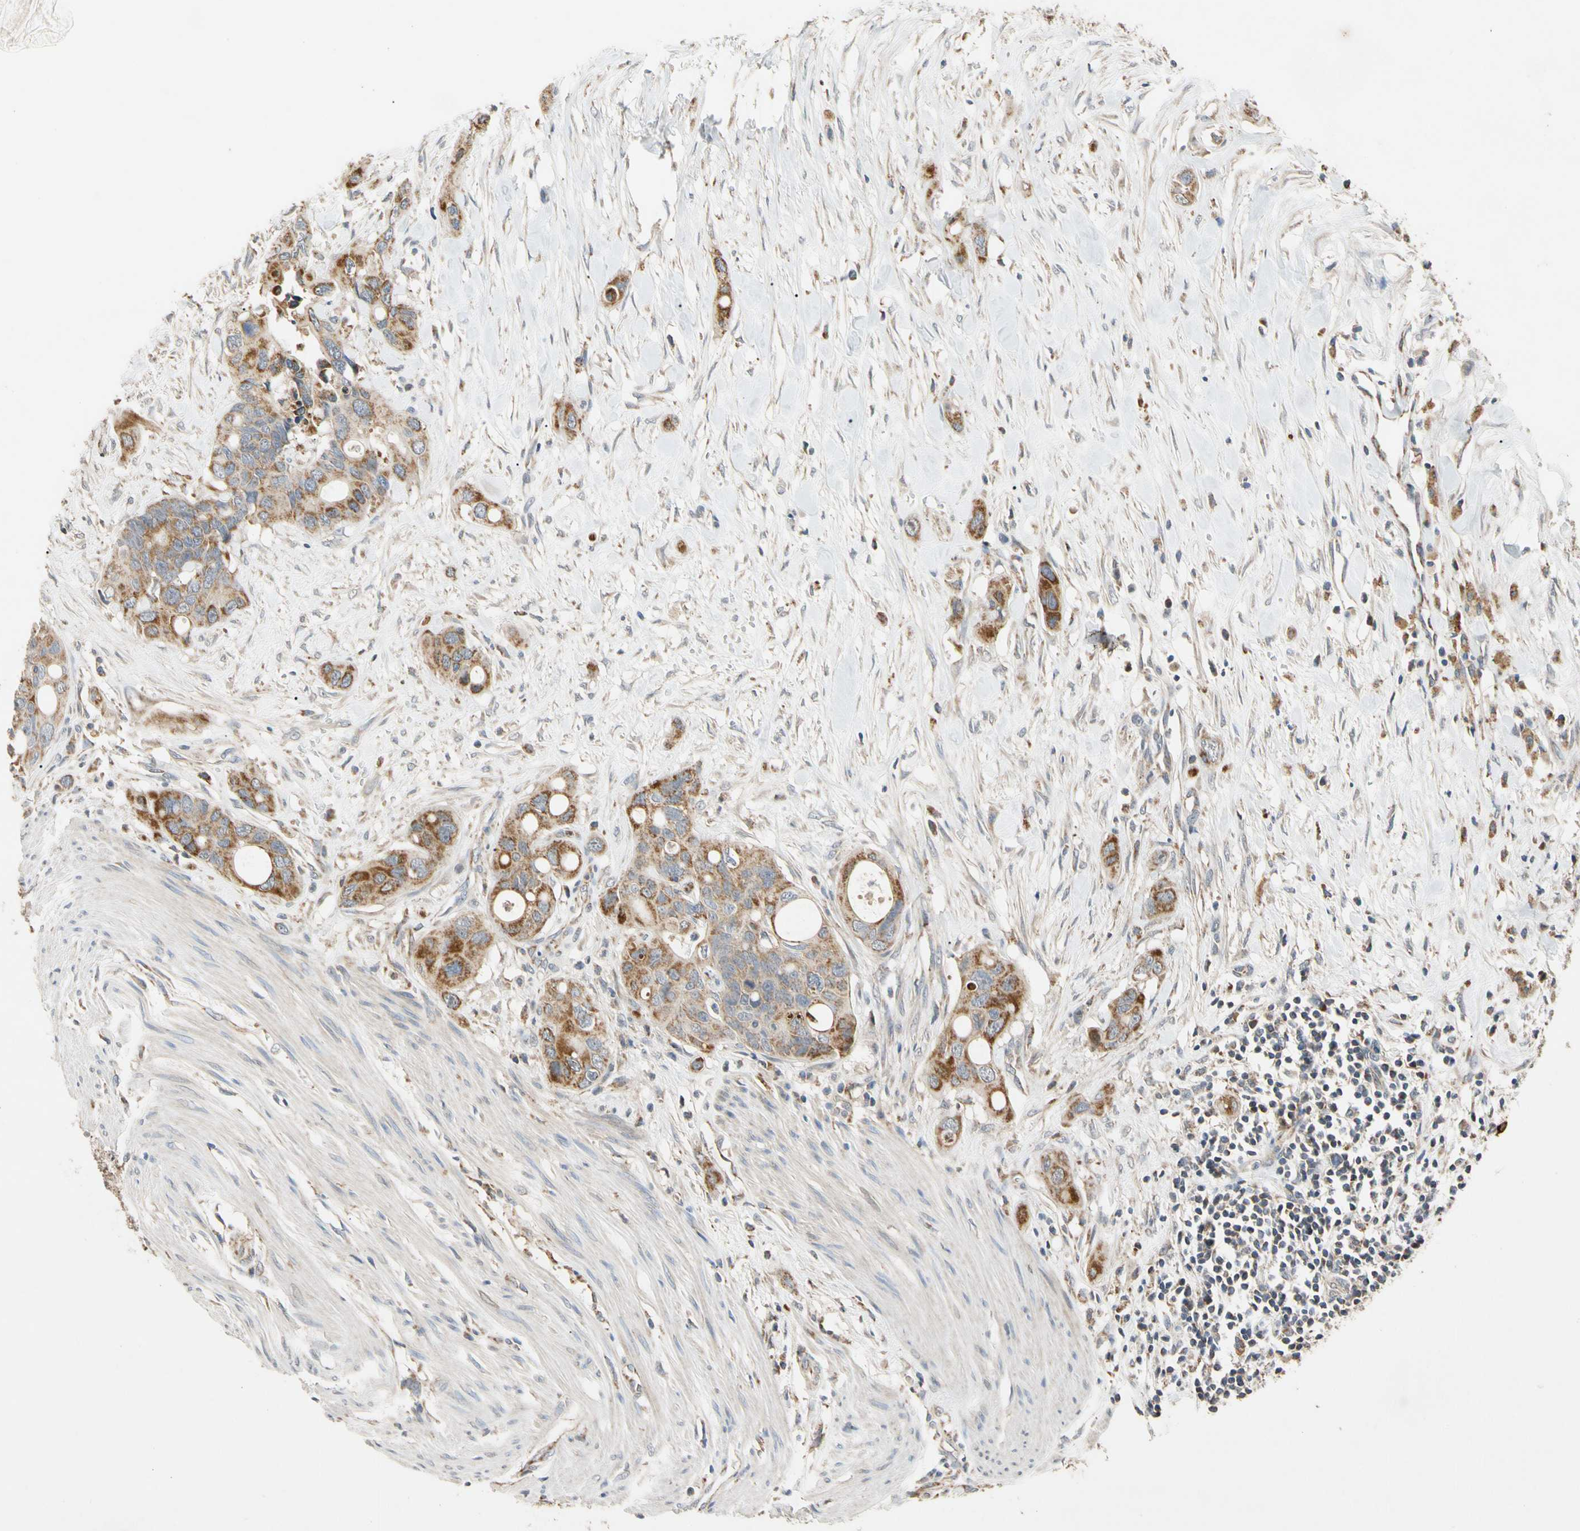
{"staining": {"intensity": "moderate", "quantity": ">75%", "location": "cytoplasmic/membranous"}, "tissue": "colorectal cancer", "cell_type": "Tumor cells", "image_type": "cancer", "snomed": [{"axis": "morphology", "description": "Adenocarcinoma, NOS"}, {"axis": "topography", "description": "Colon"}], "caption": "This micrograph demonstrates immunohistochemistry staining of human colorectal cancer (adenocarcinoma), with medium moderate cytoplasmic/membranous positivity in about >75% of tumor cells.", "gene": "GPD2", "patient": {"sex": "female", "age": 57}}